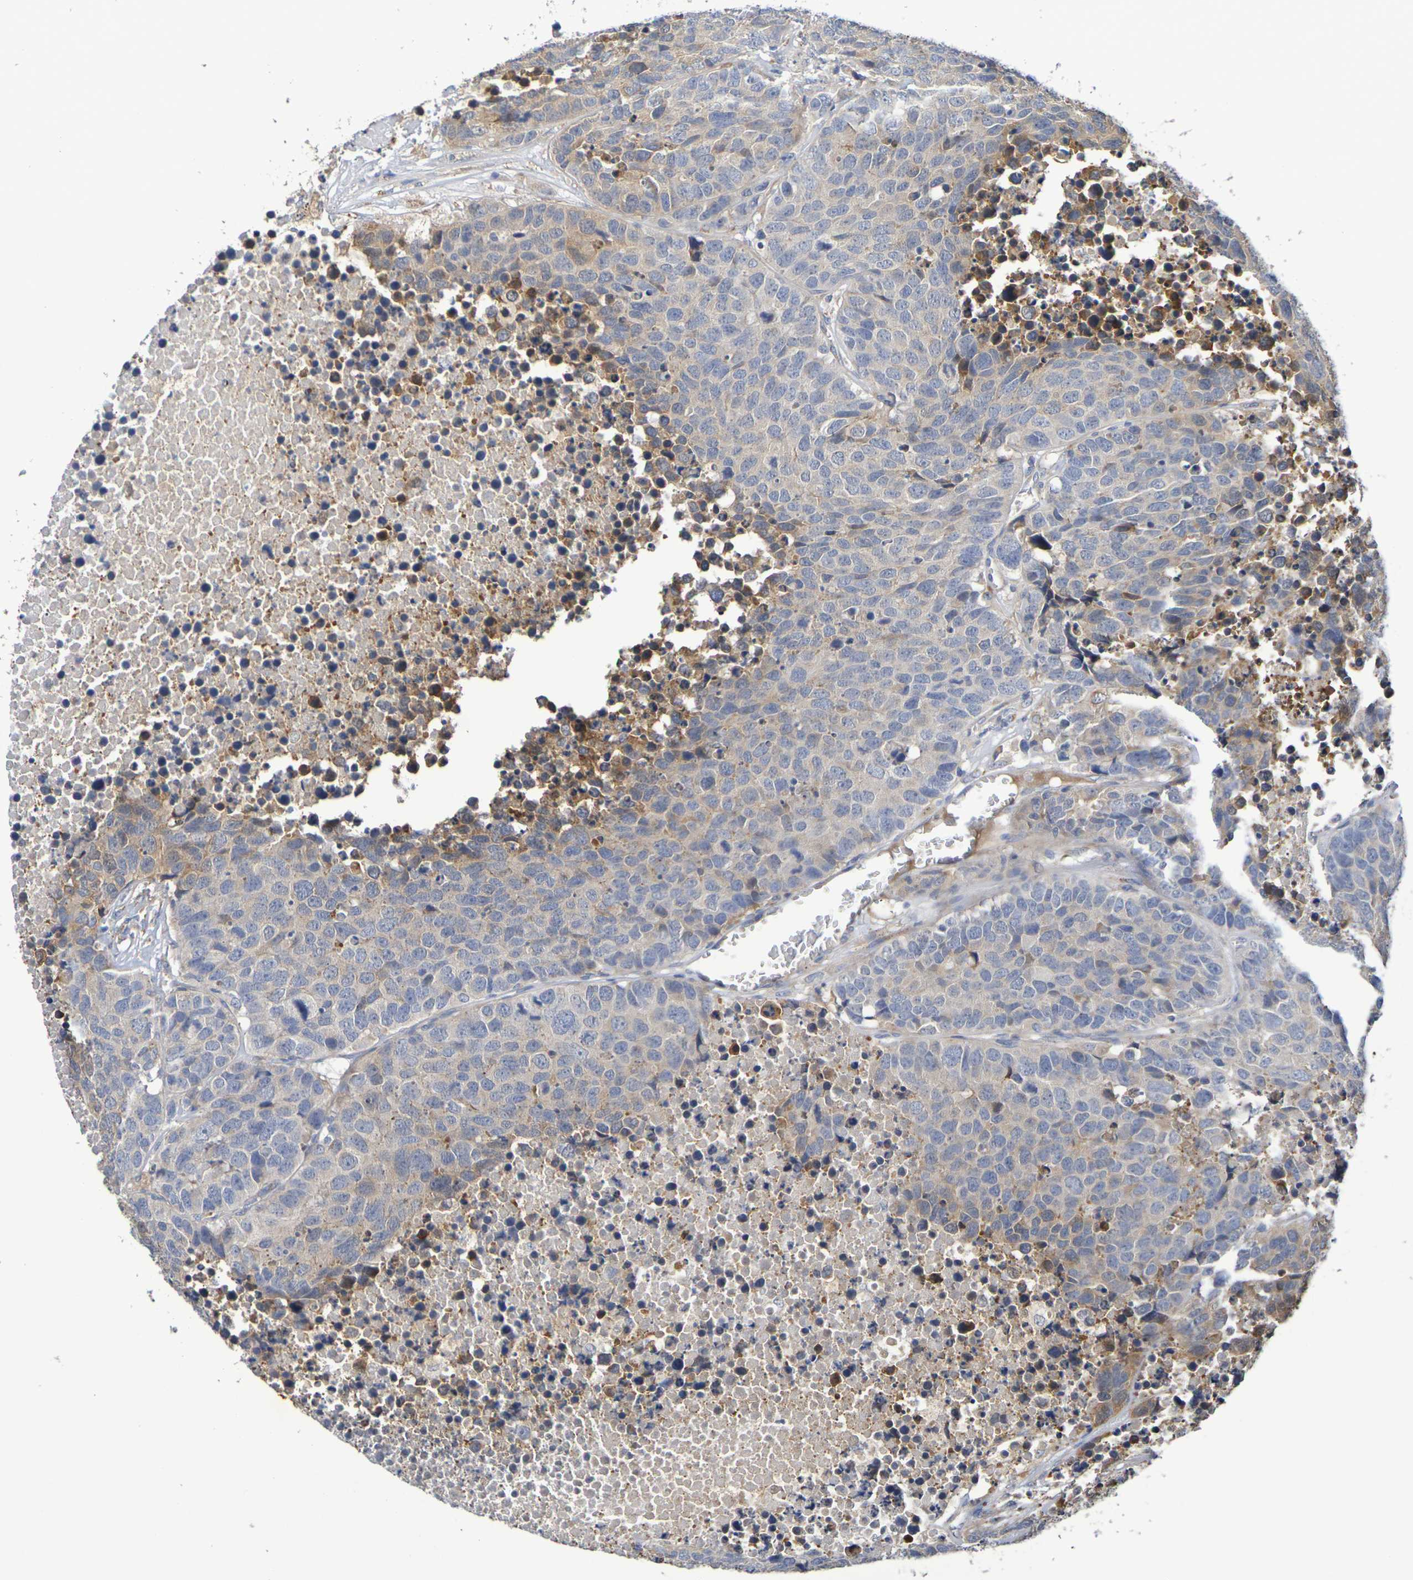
{"staining": {"intensity": "weak", "quantity": ">75%", "location": "cytoplasmic/membranous"}, "tissue": "carcinoid", "cell_type": "Tumor cells", "image_type": "cancer", "snomed": [{"axis": "morphology", "description": "Carcinoid, malignant, NOS"}, {"axis": "topography", "description": "Lung"}], "caption": "Immunohistochemical staining of human carcinoid (malignant) displays low levels of weak cytoplasmic/membranous expression in about >75% of tumor cells.", "gene": "SDC4", "patient": {"sex": "male", "age": 60}}